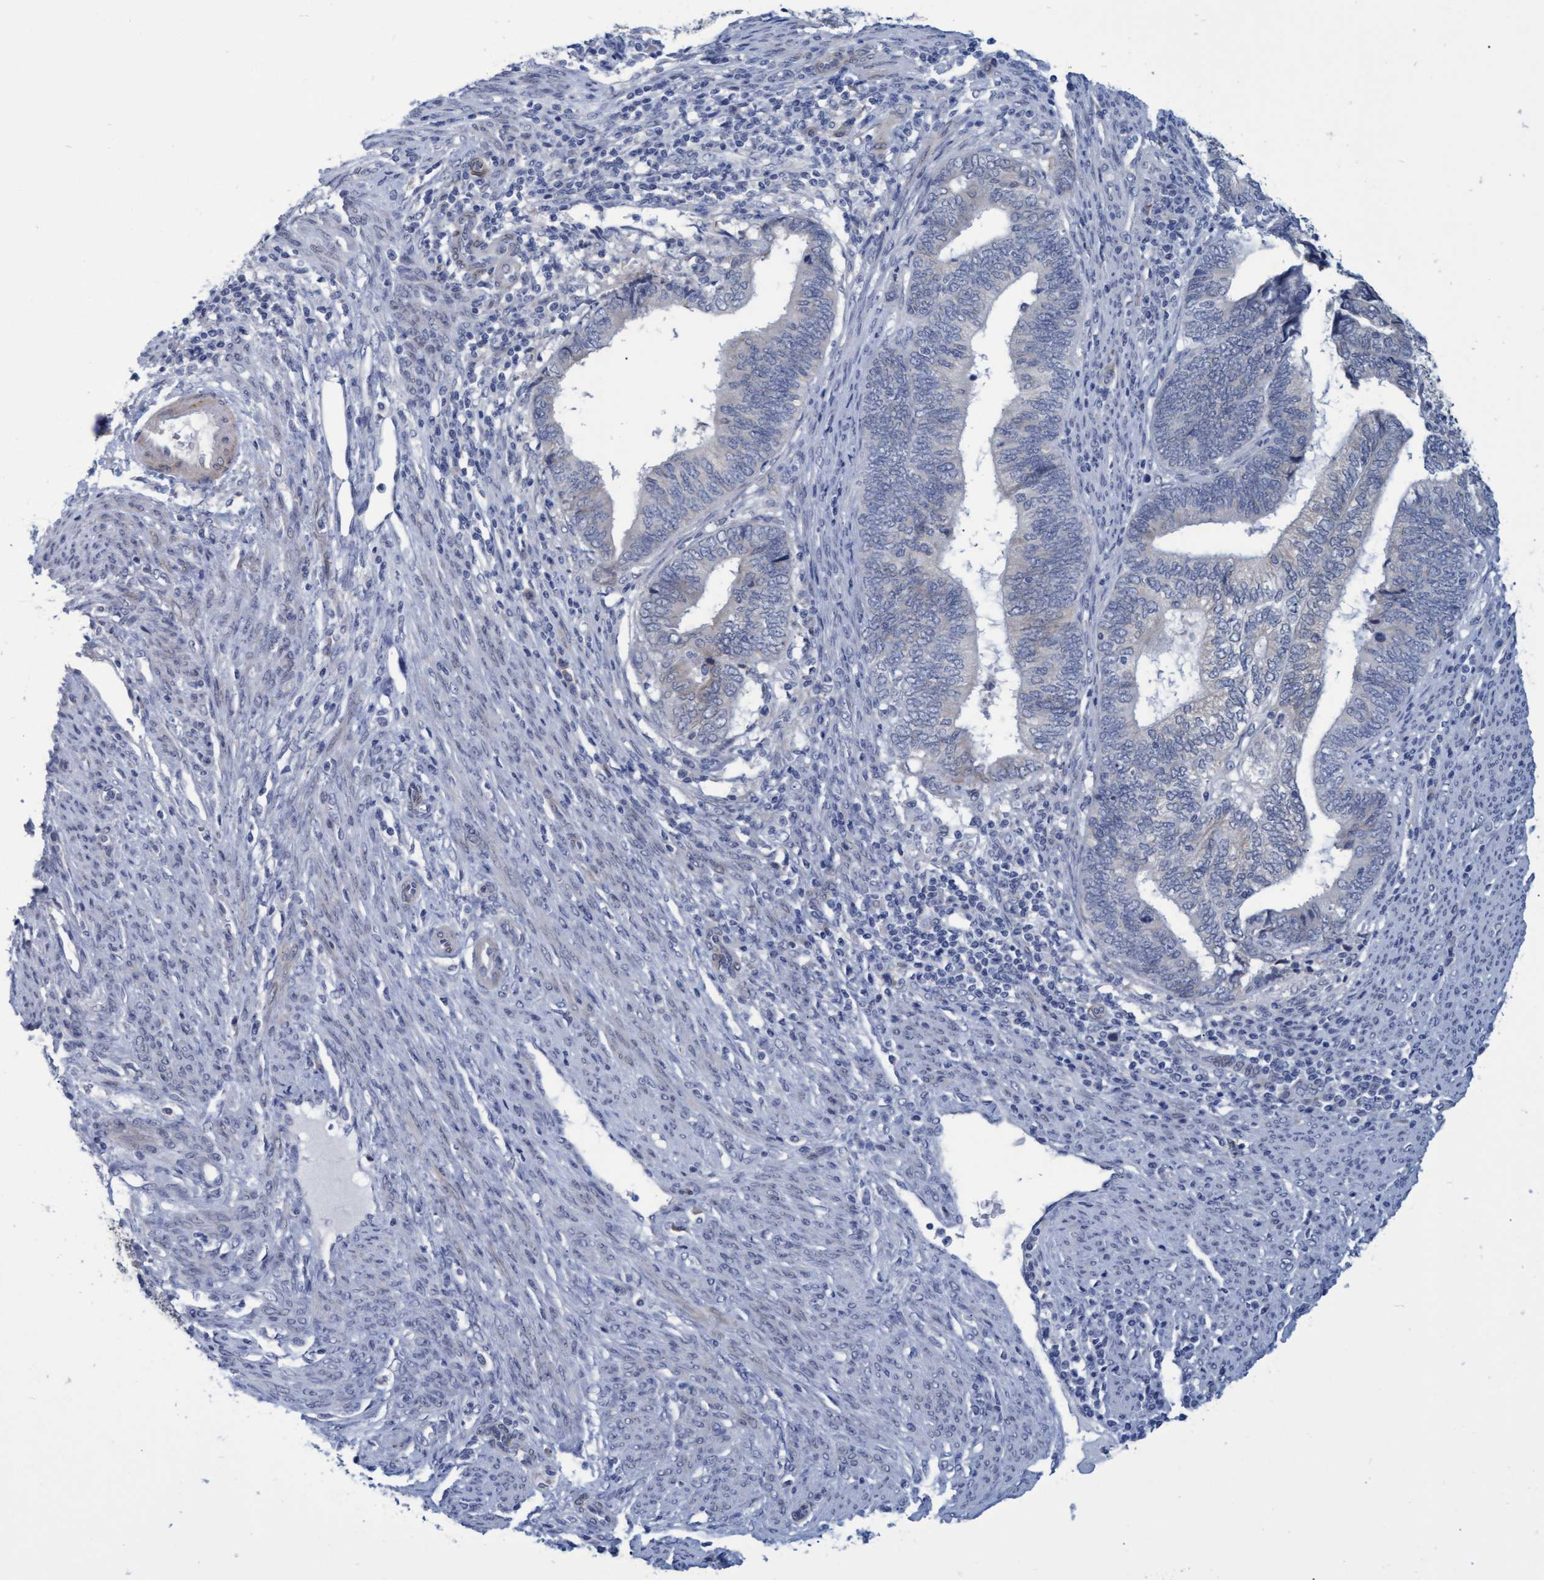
{"staining": {"intensity": "negative", "quantity": "none", "location": "none"}, "tissue": "endometrial cancer", "cell_type": "Tumor cells", "image_type": "cancer", "snomed": [{"axis": "morphology", "description": "Adenocarcinoma, NOS"}, {"axis": "topography", "description": "Uterus"}, {"axis": "topography", "description": "Endometrium"}], "caption": "Human endometrial adenocarcinoma stained for a protein using immunohistochemistry exhibits no positivity in tumor cells.", "gene": "SSTR3", "patient": {"sex": "female", "age": 70}}